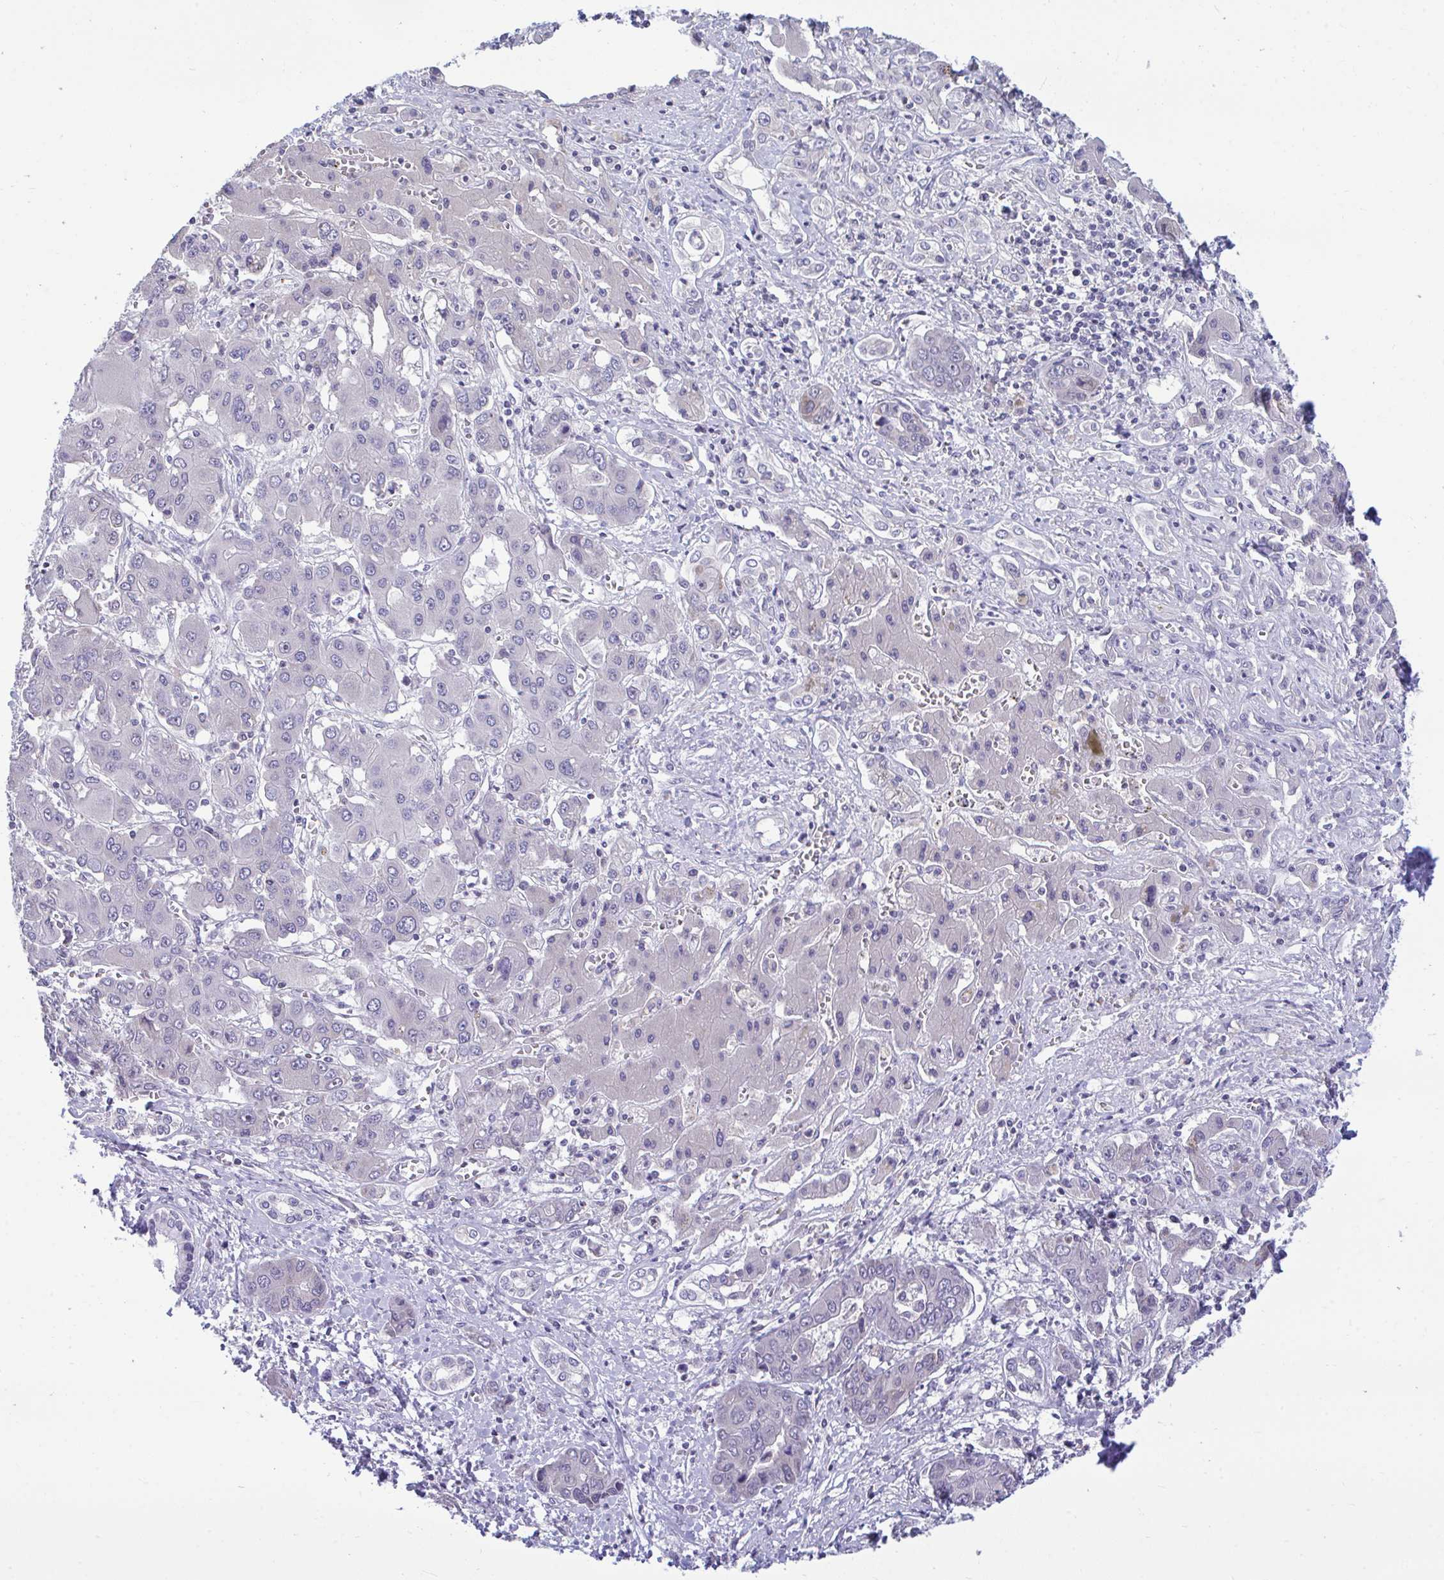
{"staining": {"intensity": "negative", "quantity": "none", "location": "none"}, "tissue": "liver cancer", "cell_type": "Tumor cells", "image_type": "cancer", "snomed": [{"axis": "morphology", "description": "Cholangiocarcinoma"}, {"axis": "topography", "description": "Liver"}], "caption": "The photomicrograph displays no staining of tumor cells in cholangiocarcinoma (liver). The staining is performed using DAB (3,3'-diaminobenzidine) brown chromogen with nuclei counter-stained in using hematoxylin.", "gene": "PIGK", "patient": {"sex": "male", "age": 67}}